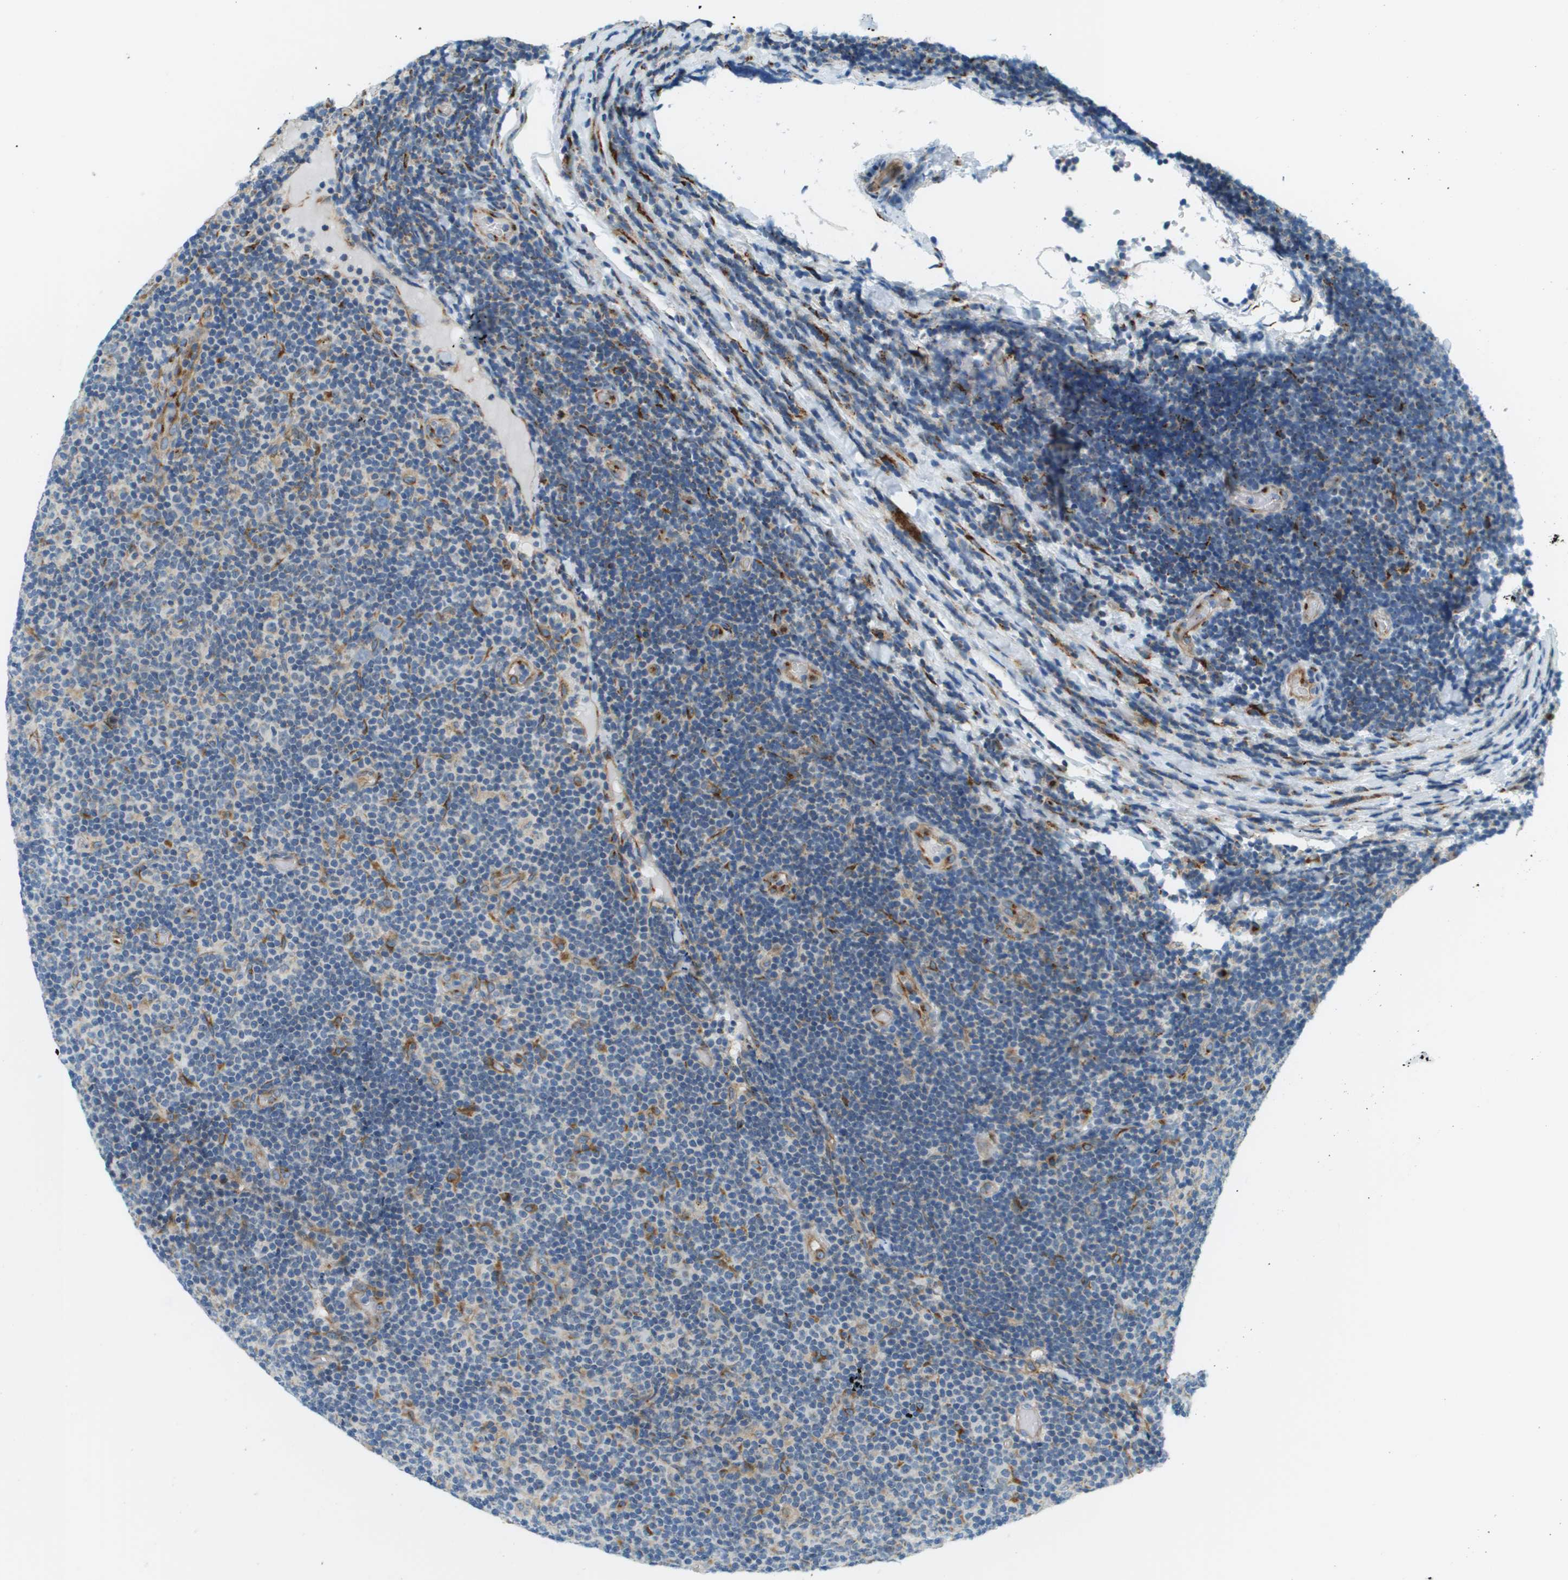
{"staining": {"intensity": "negative", "quantity": "none", "location": "none"}, "tissue": "lymphoma", "cell_type": "Tumor cells", "image_type": "cancer", "snomed": [{"axis": "morphology", "description": "Malignant lymphoma, non-Hodgkin's type, Low grade"}, {"axis": "topography", "description": "Lymph node"}], "caption": "Tumor cells show no significant protein expression in lymphoma.", "gene": "ACBD3", "patient": {"sex": "male", "age": 83}}